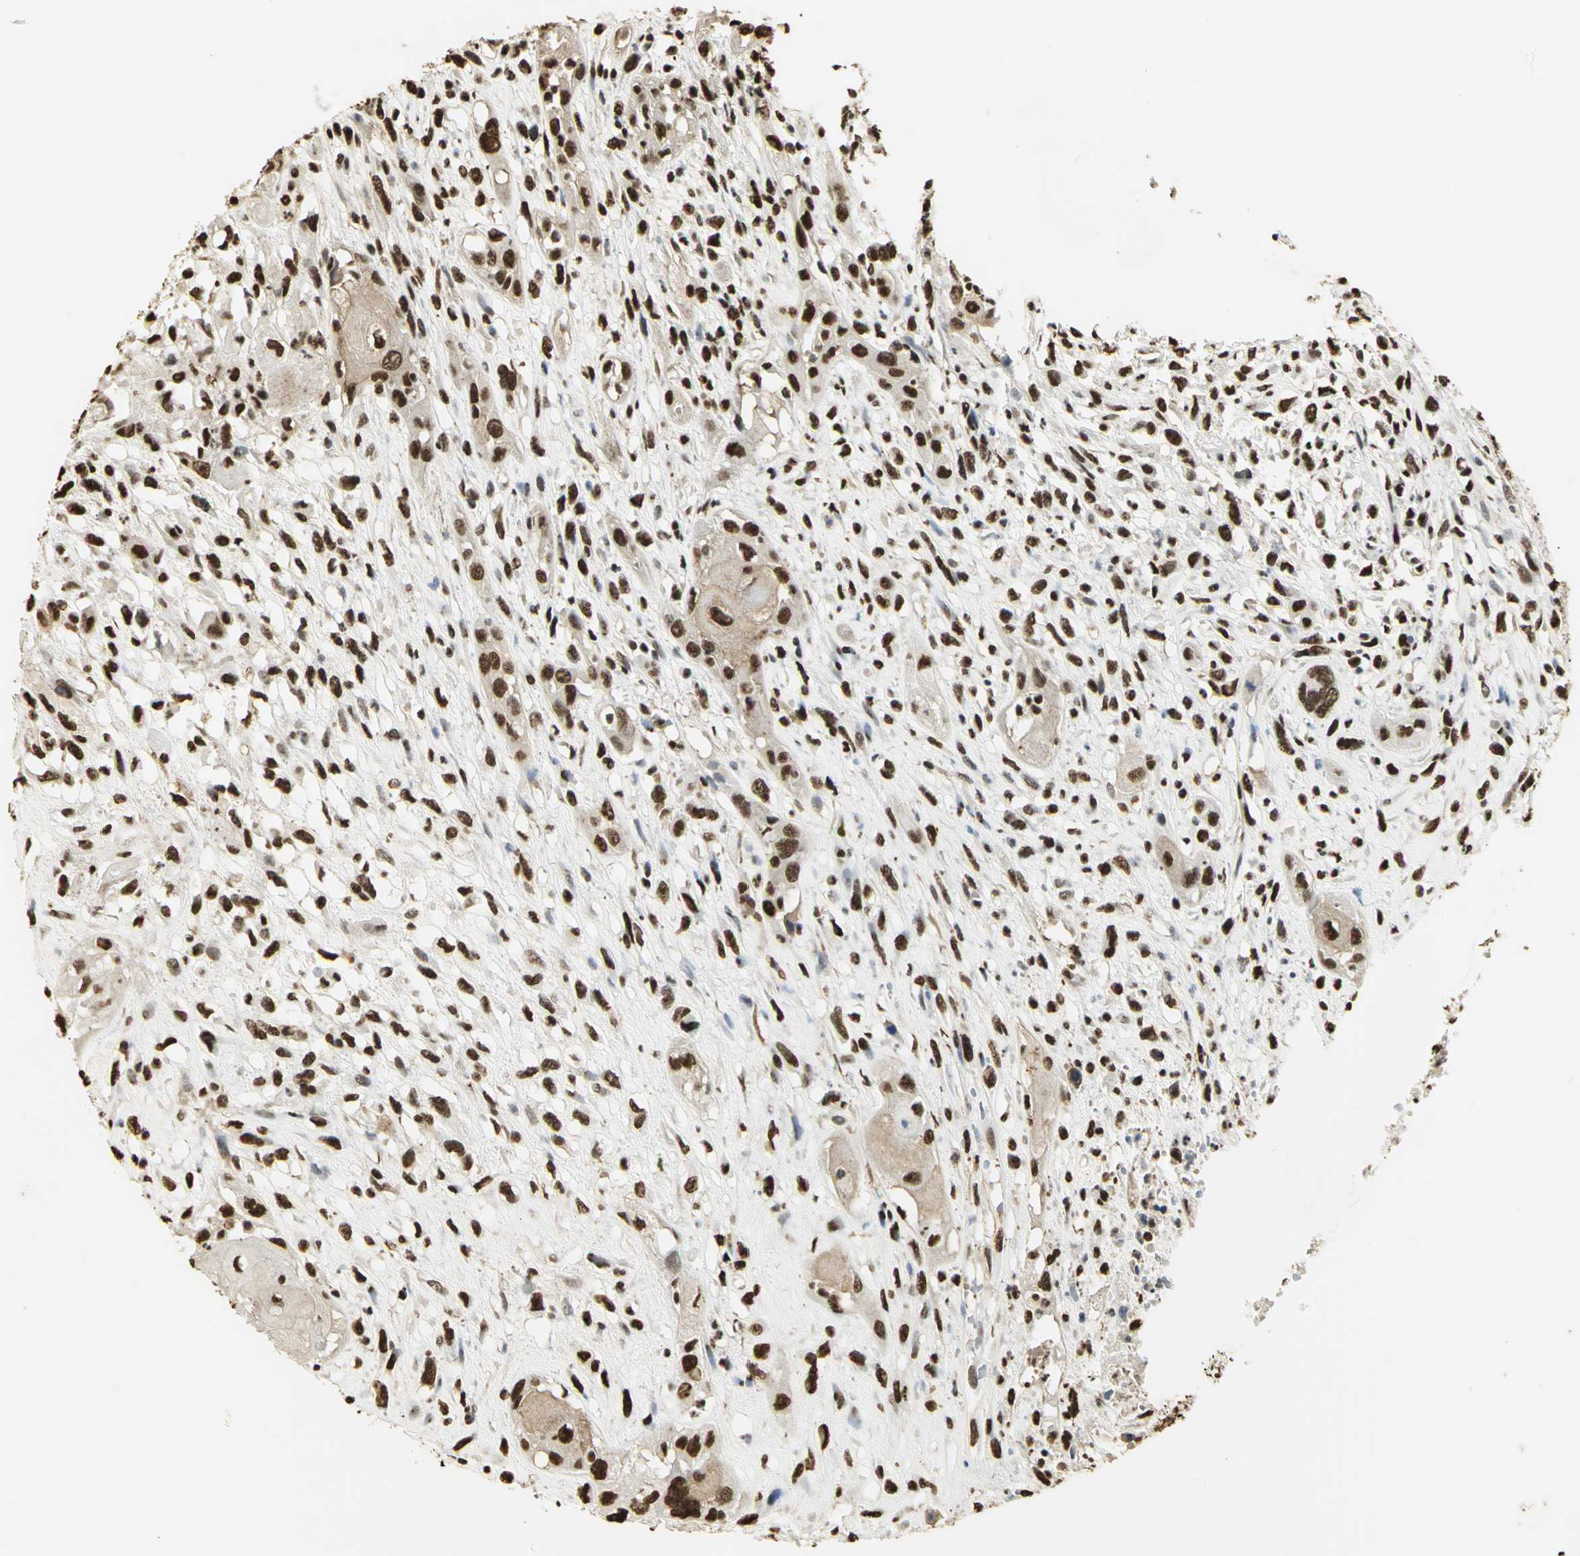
{"staining": {"intensity": "strong", "quantity": ">75%", "location": "nuclear"}, "tissue": "head and neck cancer", "cell_type": "Tumor cells", "image_type": "cancer", "snomed": [{"axis": "morphology", "description": "Necrosis, NOS"}, {"axis": "morphology", "description": "Neoplasm, malignant, NOS"}, {"axis": "topography", "description": "Salivary gland"}, {"axis": "topography", "description": "Head-Neck"}], "caption": "IHC staining of head and neck cancer, which reveals high levels of strong nuclear staining in about >75% of tumor cells indicating strong nuclear protein positivity. The staining was performed using DAB (3,3'-diaminobenzidine) (brown) for protein detection and nuclei were counterstained in hematoxylin (blue).", "gene": "SET", "patient": {"sex": "male", "age": 43}}